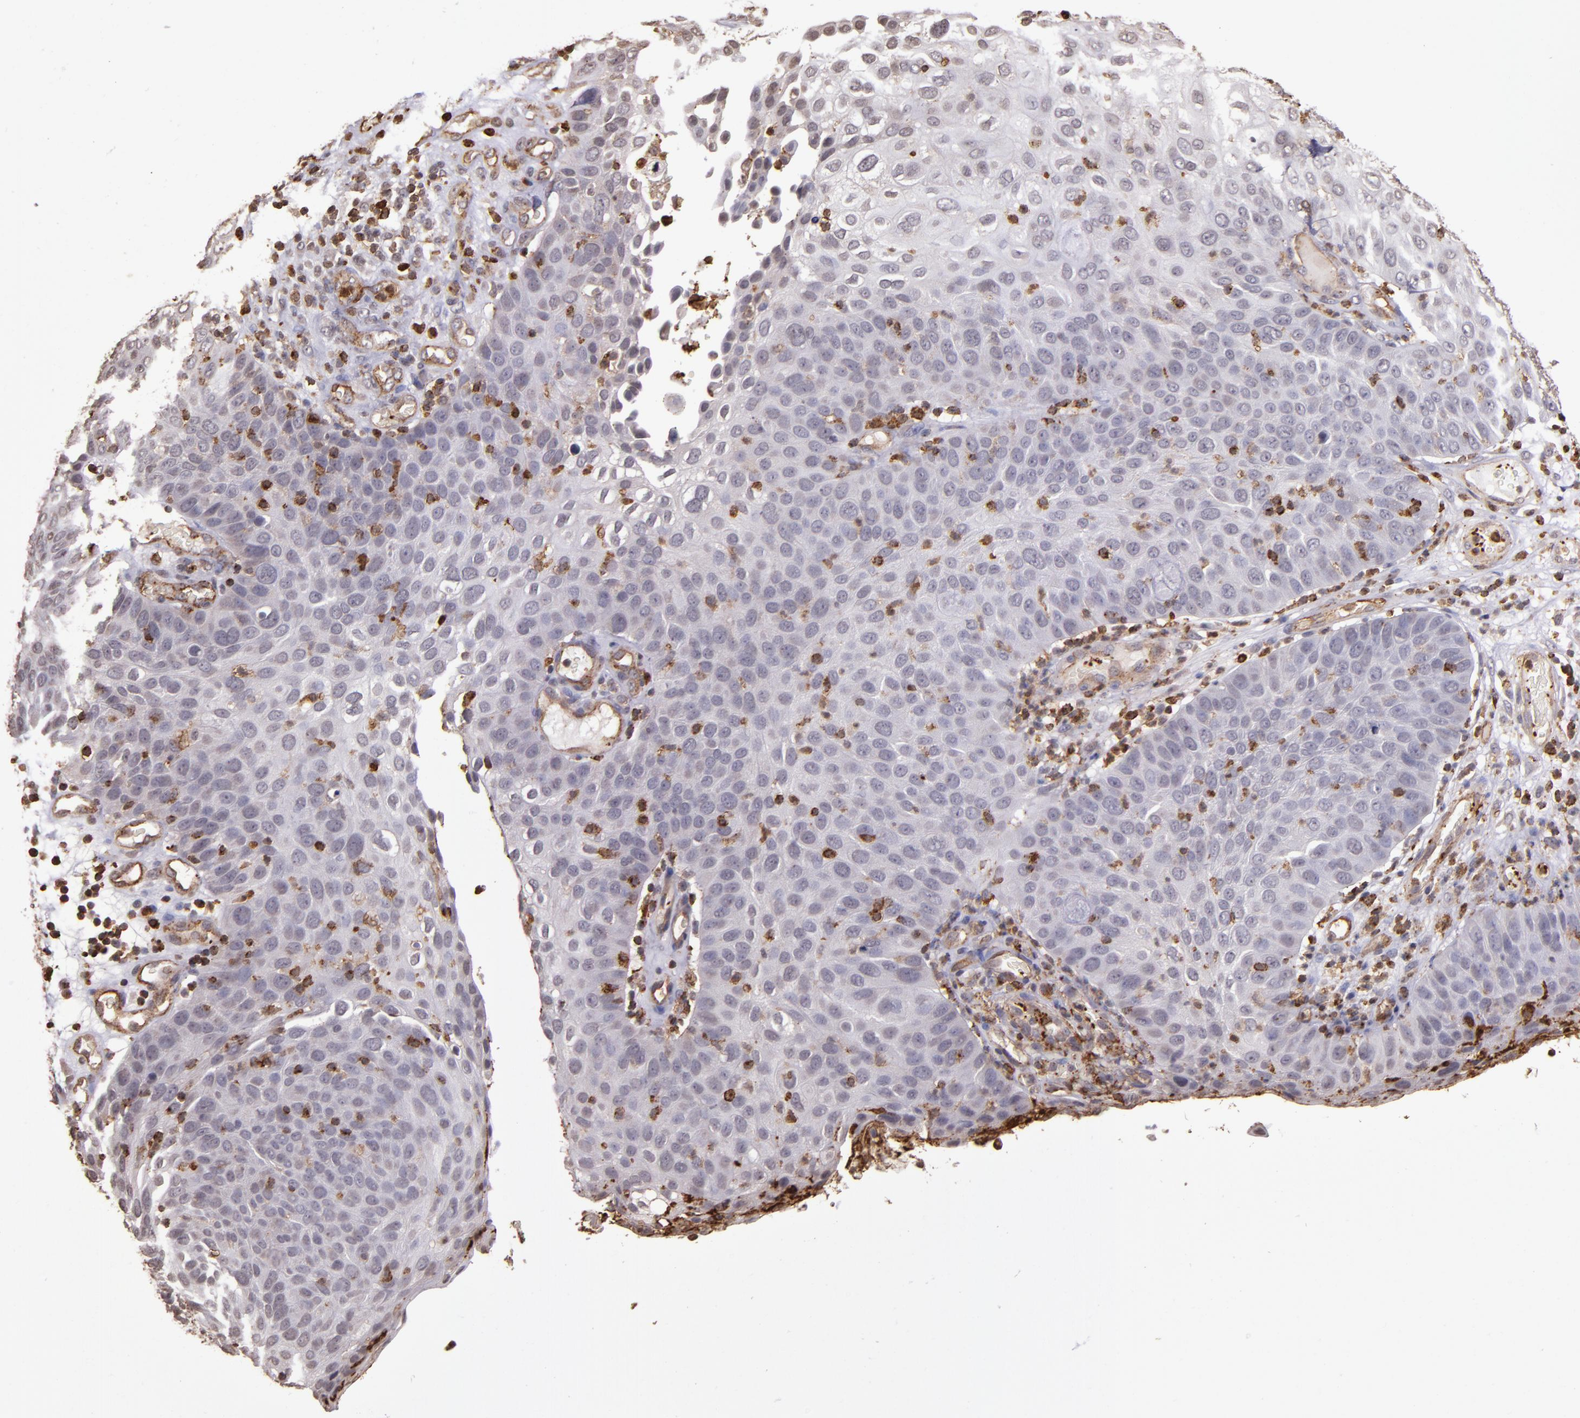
{"staining": {"intensity": "negative", "quantity": "none", "location": "none"}, "tissue": "skin cancer", "cell_type": "Tumor cells", "image_type": "cancer", "snomed": [{"axis": "morphology", "description": "Squamous cell carcinoma, NOS"}, {"axis": "topography", "description": "Skin"}], "caption": "This is an immunohistochemistry micrograph of squamous cell carcinoma (skin). There is no expression in tumor cells.", "gene": "SLC2A3", "patient": {"sex": "male", "age": 87}}